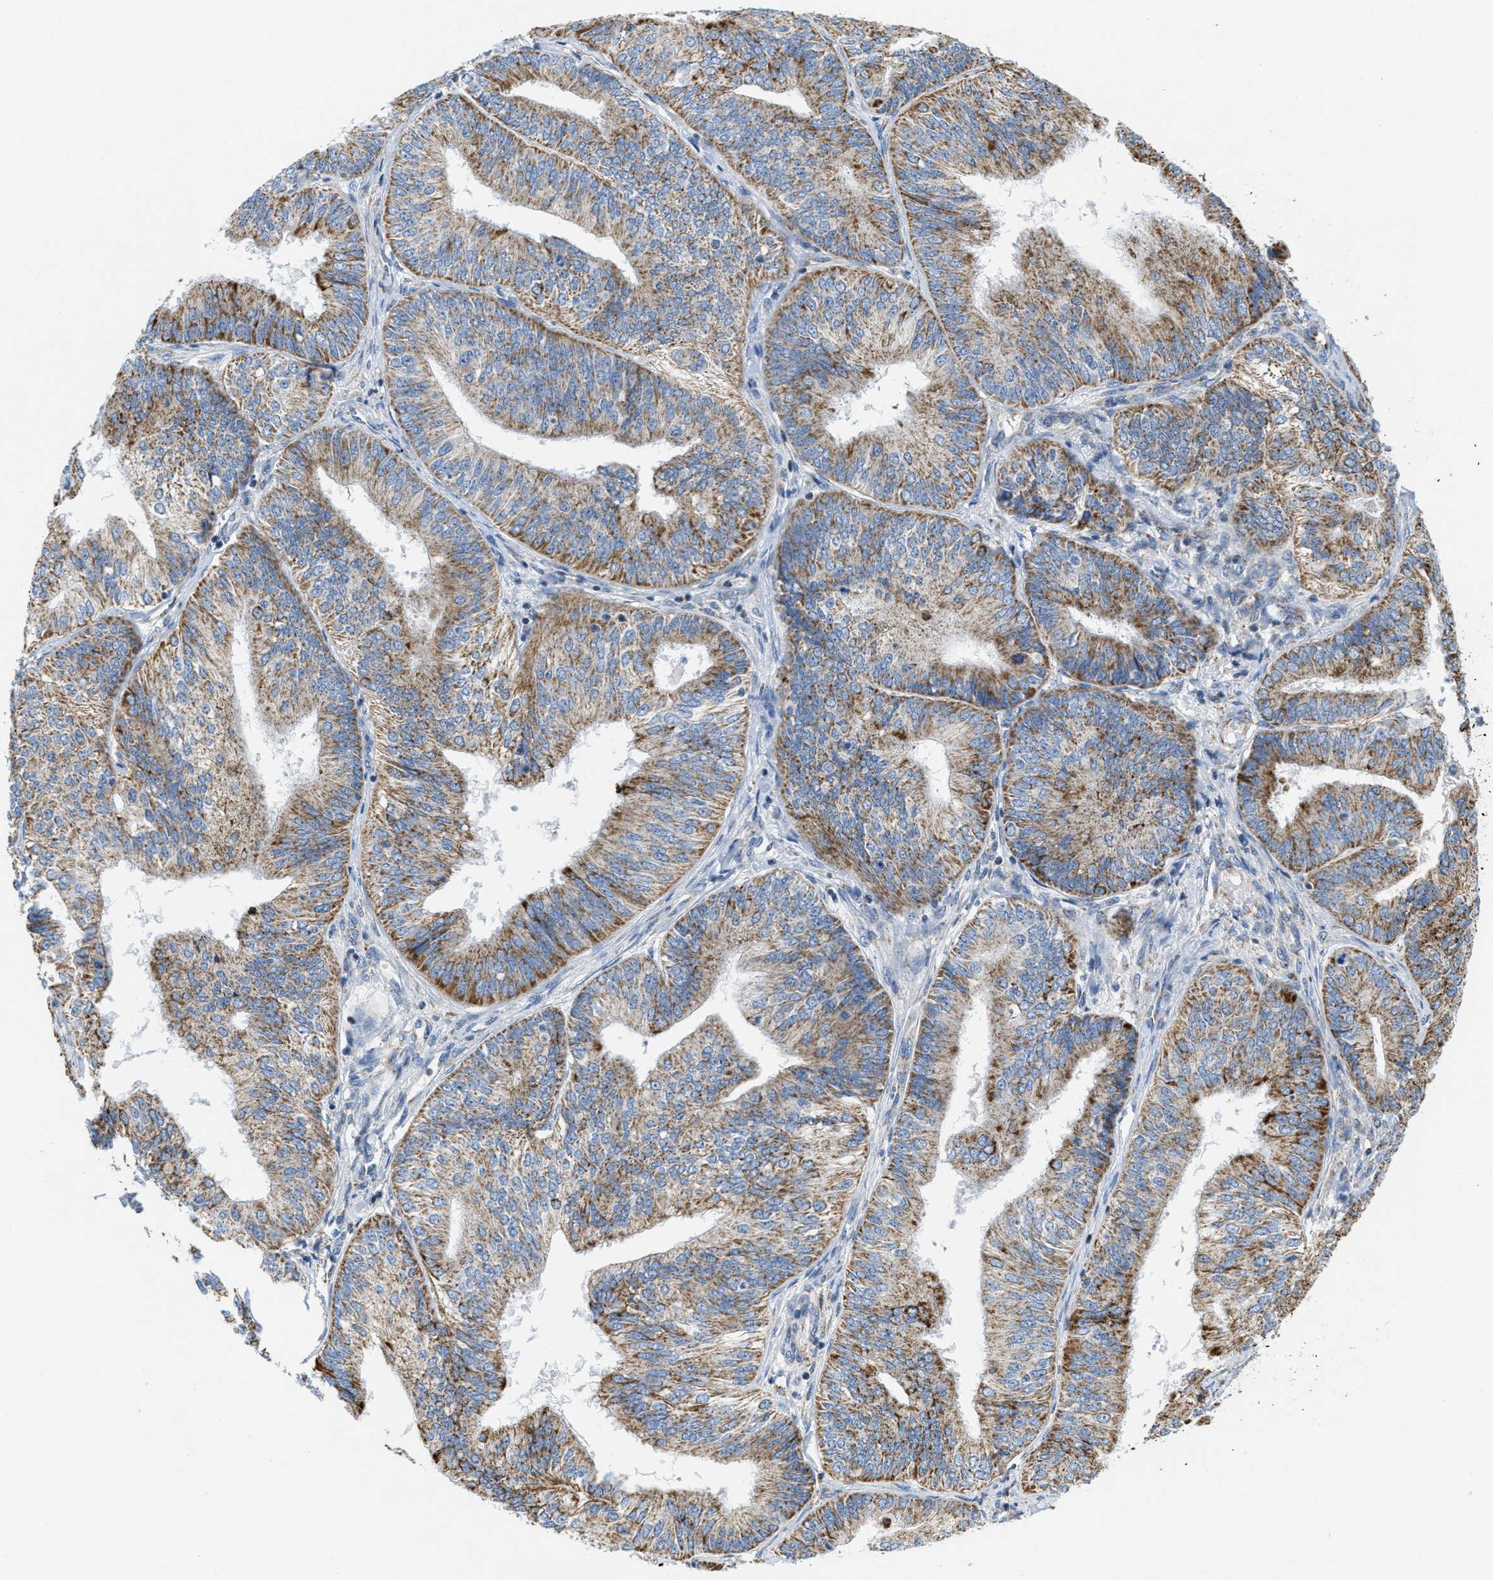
{"staining": {"intensity": "moderate", "quantity": ">75%", "location": "cytoplasmic/membranous"}, "tissue": "endometrial cancer", "cell_type": "Tumor cells", "image_type": "cancer", "snomed": [{"axis": "morphology", "description": "Adenocarcinoma, NOS"}, {"axis": "topography", "description": "Endometrium"}], "caption": "A medium amount of moderate cytoplasmic/membranous staining is seen in about >75% of tumor cells in endometrial cancer tissue.", "gene": "KCNJ5", "patient": {"sex": "female", "age": 58}}